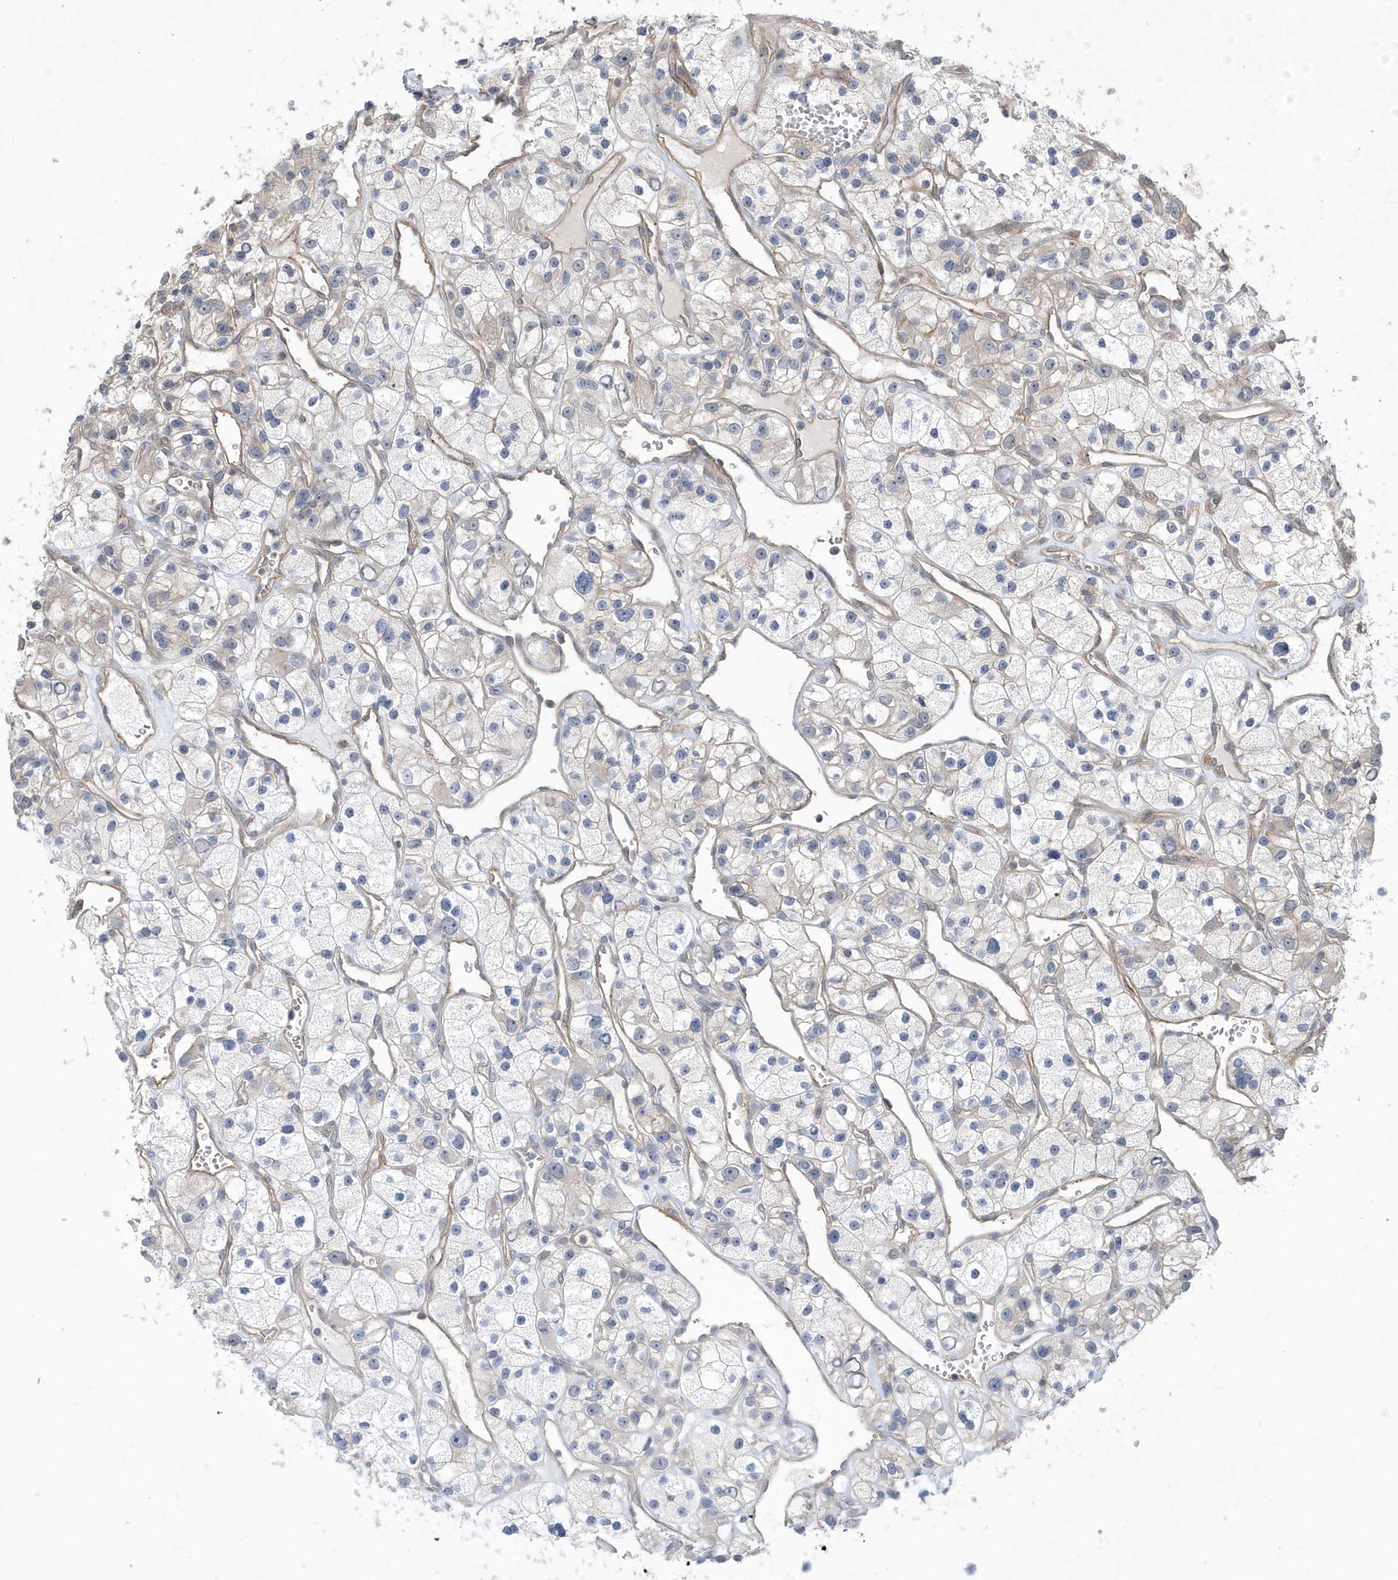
{"staining": {"intensity": "negative", "quantity": "none", "location": "none"}, "tissue": "renal cancer", "cell_type": "Tumor cells", "image_type": "cancer", "snomed": [{"axis": "morphology", "description": "Adenocarcinoma, NOS"}, {"axis": "topography", "description": "Kidney"}], "caption": "This photomicrograph is of renal cancer (adenocarcinoma) stained with IHC to label a protein in brown with the nuclei are counter-stained blue. There is no positivity in tumor cells.", "gene": "CRIP3", "patient": {"sex": "female", "age": 57}}